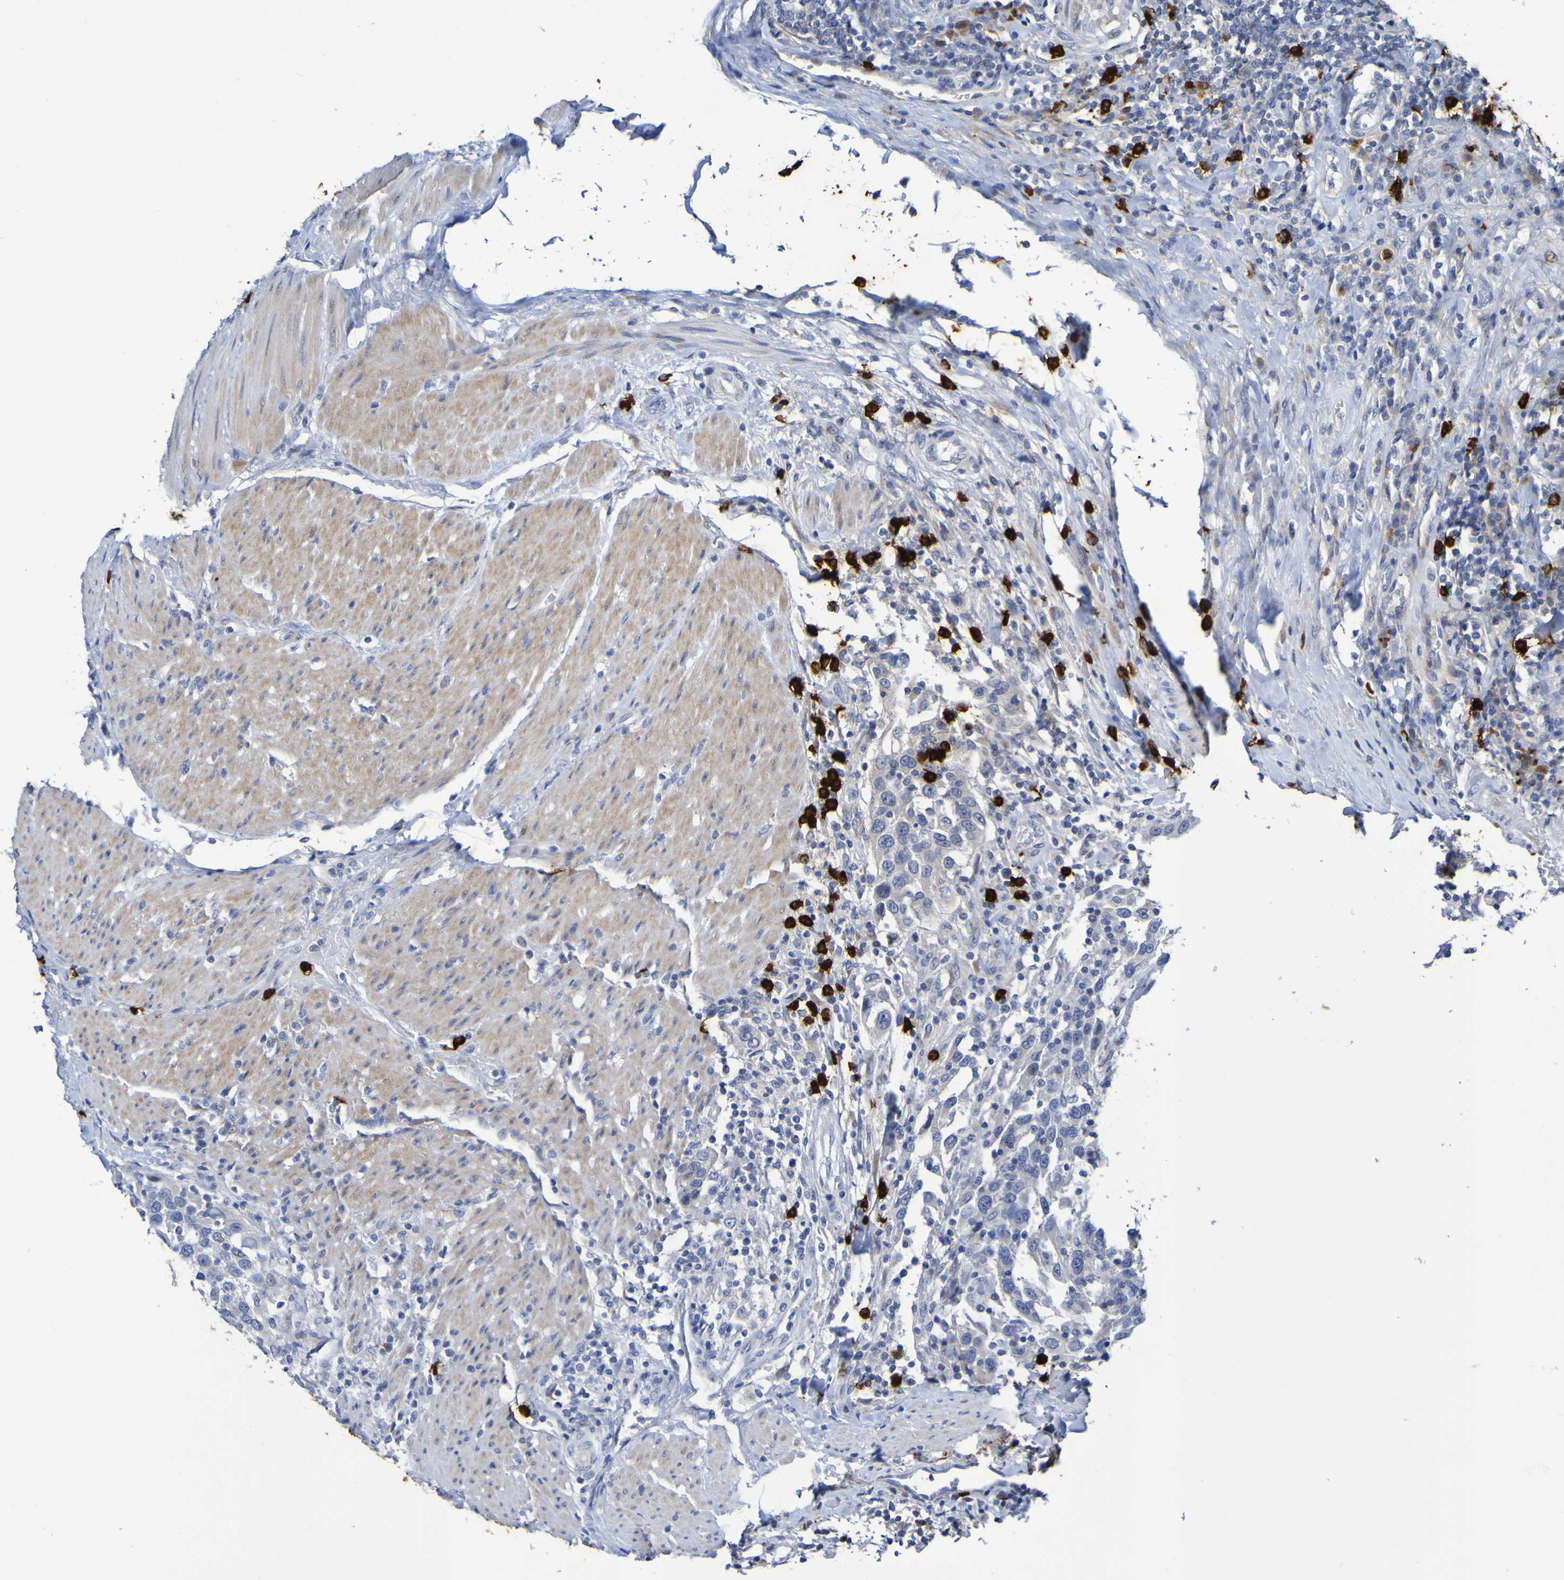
{"staining": {"intensity": "negative", "quantity": "none", "location": "none"}, "tissue": "urothelial cancer", "cell_type": "Tumor cells", "image_type": "cancer", "snomed": [{"axis": "morphology", "description": "Urothelial carcinoma, High grade"}, {"axis": "topography", "description": "Urinary bladder"}], "caption": "Immunohistochemical staining of urothelial cancer shows no significant staining in tumor cells.", "gene": "C11orf24", "patient": {"sex": "female", "age": 80}}